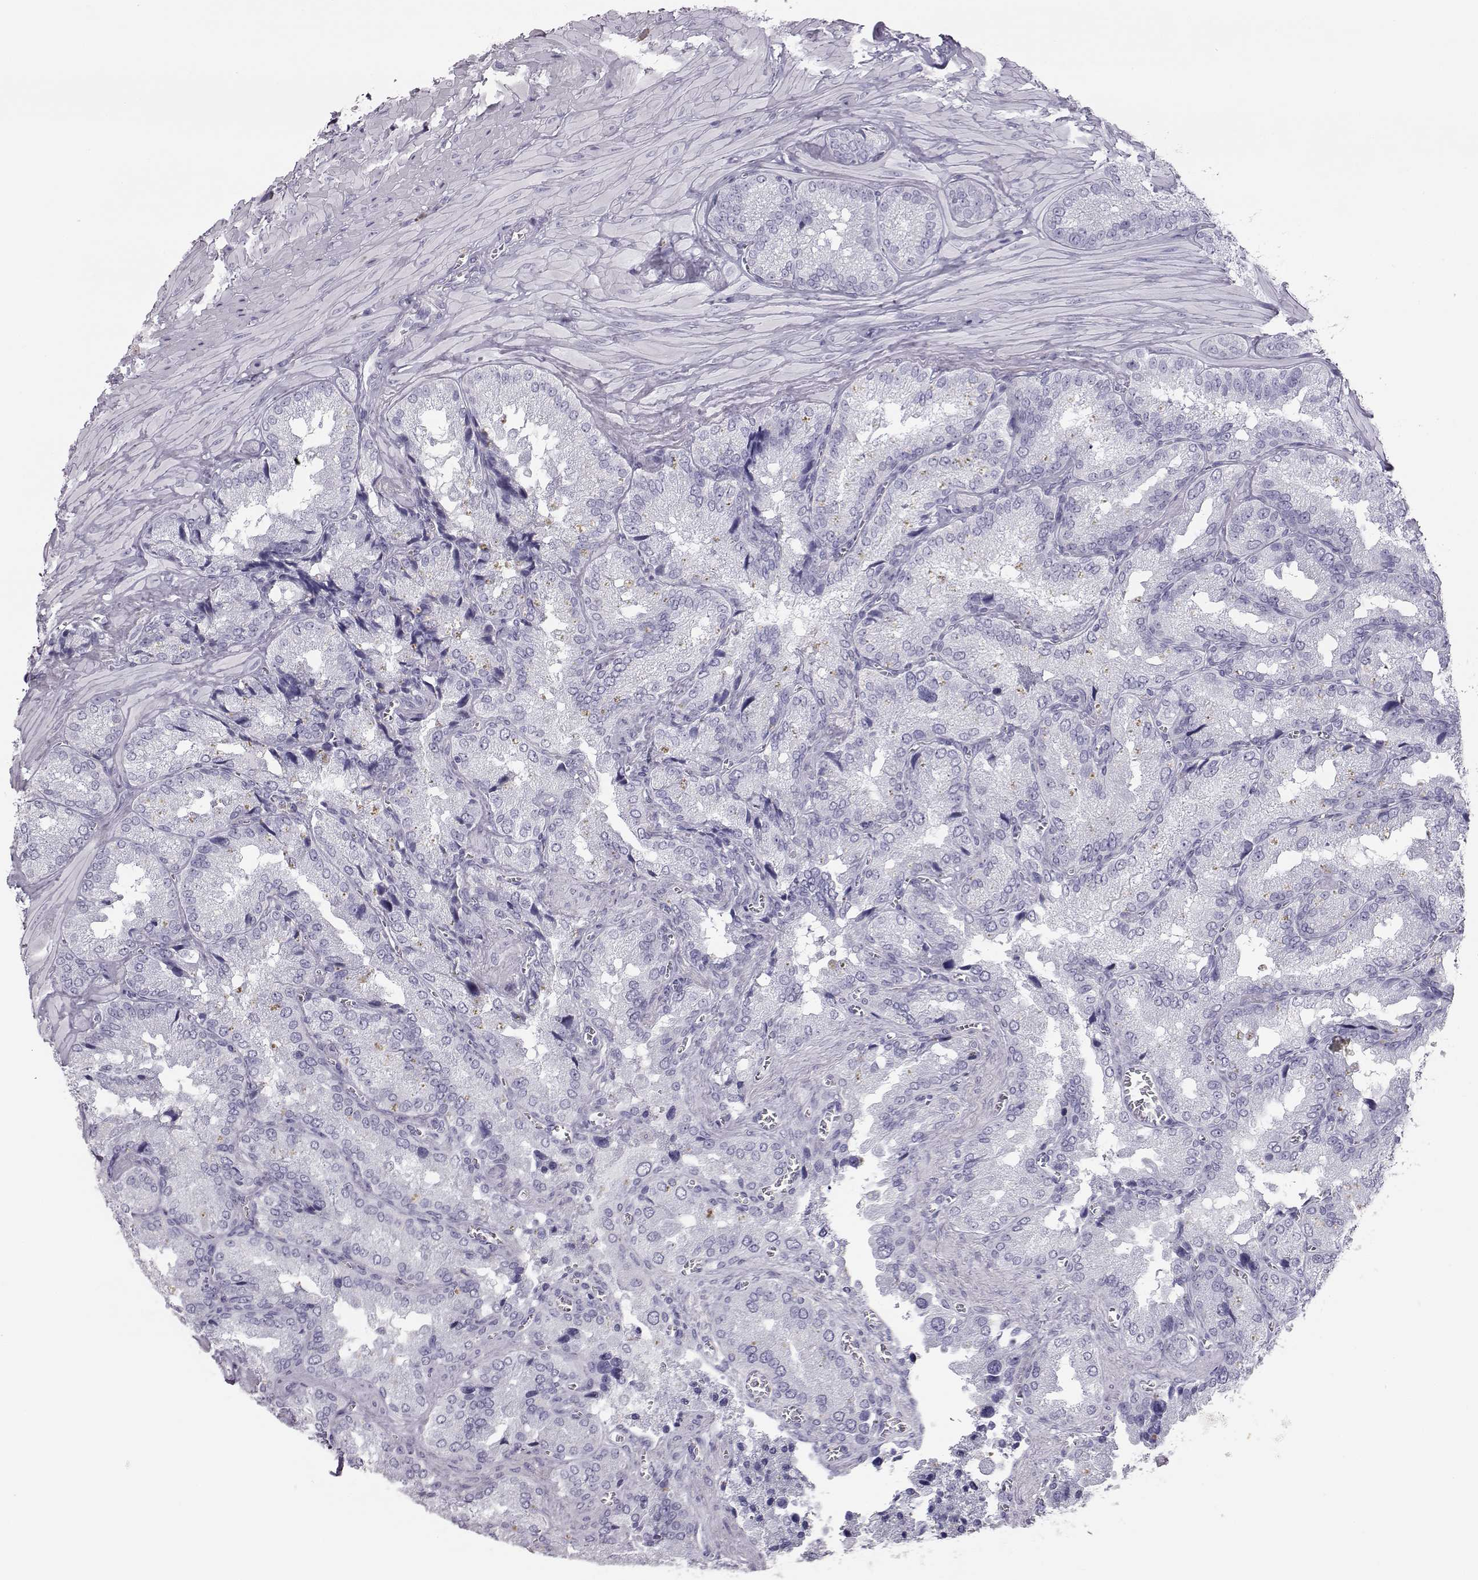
{"staining": {"intensity": "negative", "quantity": "none", "location": "none"}, "tissue": "seminal vesicle", "cell_type": "Glandular cells", "image_type": "normal", "snomed": [{"axis": "morphology", "description": "Normal tissue, NOS"}, {"axis": "topography", "description": "Seminal veicle"}], "caption": "The histopathology image exhibits no staining of glandular cells in normal seminal vesicle.", "gene": "ITLN1", "patient": {"sex": "male", "age": 37}}